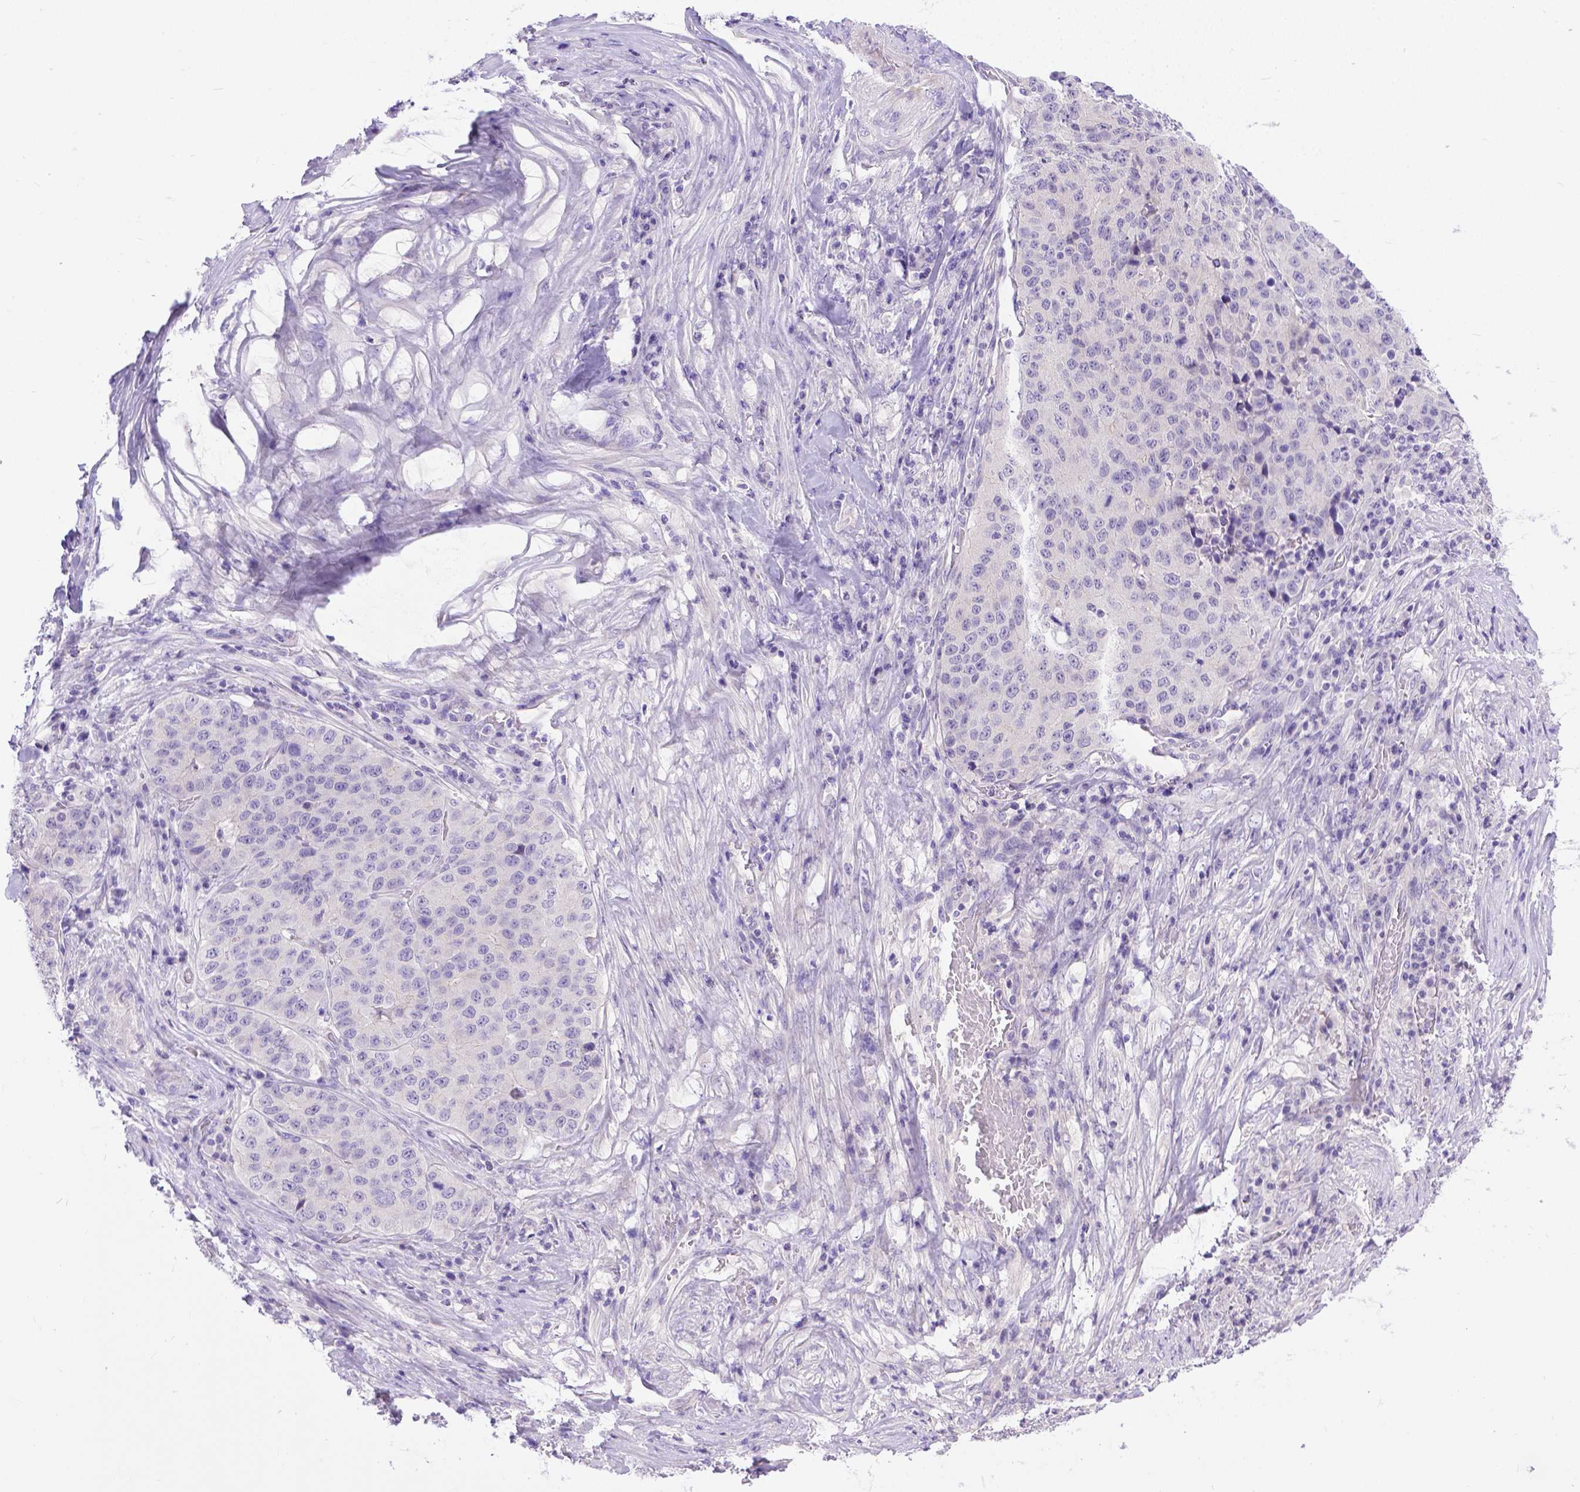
{"staining": {"intensity": "negative", "quantity": "none", "location": "none"}, "tissue": "stomach cancer", "cell_type": "Tumor cells", "image_type": "cancer", "snomed": [{"axis": "morphology", "description": "Adenocarcinoma, NOS"}, {"axis": "topography", "description": "Stomach"}], "caption": "High magnification brightfield microscopy of stomach cancer (adenocarcinoma) stained with DAB (brown) and counterstained with hematoxylin (blue): tumor cells show no significant positivity.", "gene": "TTLL6", "patient": {"sex": "male", "age": 71}}